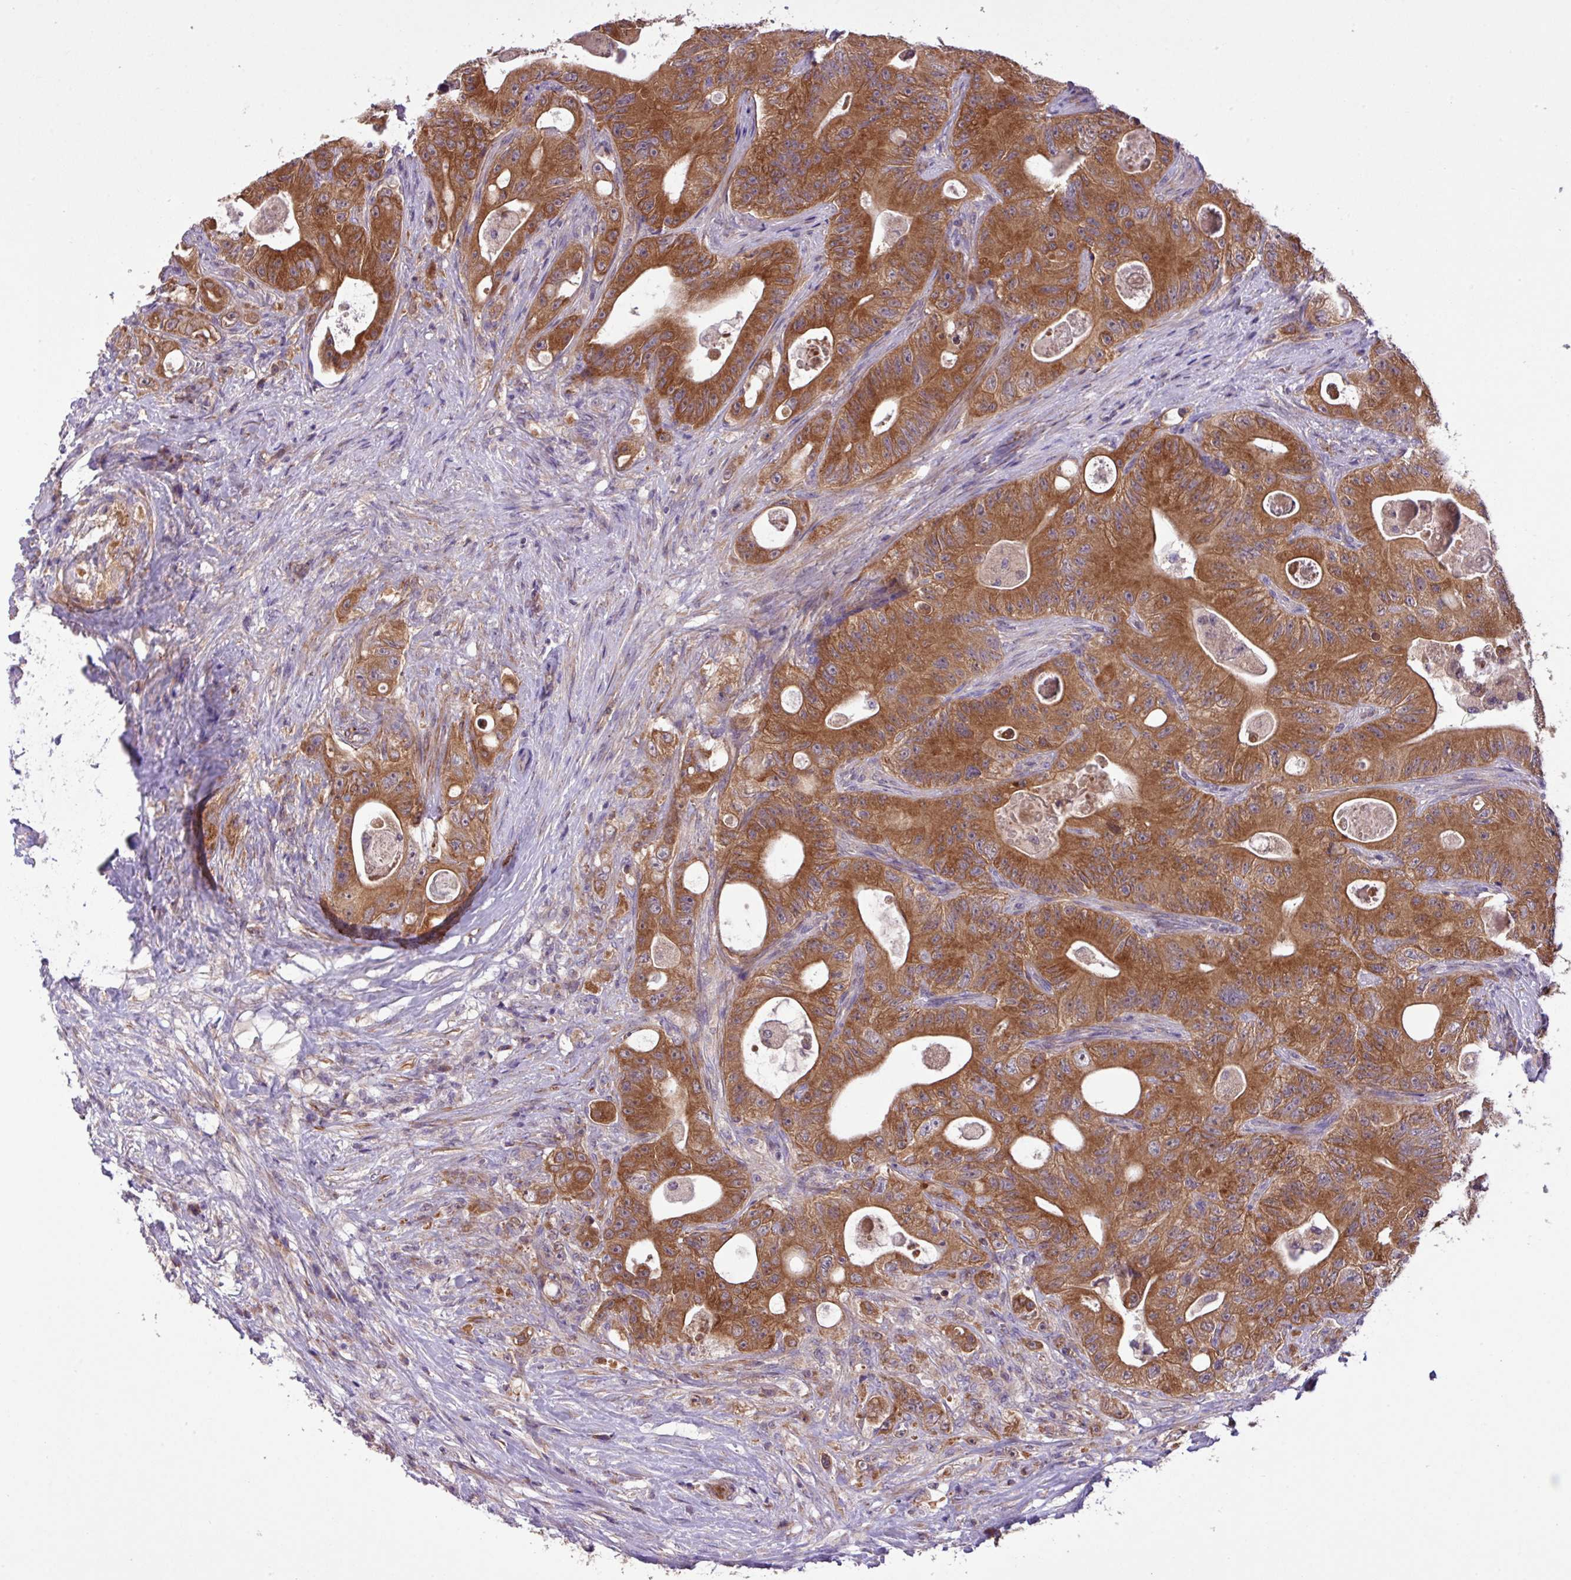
{"staining": {"intensity": "strong", "quantity": ">75%", "location": "cytoplasmic/membranous"}, "tissue": "colorectal cancer", "cell_type": "Tumor cells", "image_type": "cancer", "snomed": [{"axis": "morphology", "description": "Adenocarcinoma, NOS"}, {"axis": "topography", "description": "Colon"}], "caption": "Colorectal cancer (adenocarcinoma) tissue displays strong cytoplasmic/membranous staining in about >75% of tumor cells The staining was performed using DAB (3,3'-diaminobenzidine), with brown indicating positive protein expression. Nuclei are stained blue with hematoxylin.", "gene": "TIMM10B", "patient": {"sex": "female", "age": 46}}